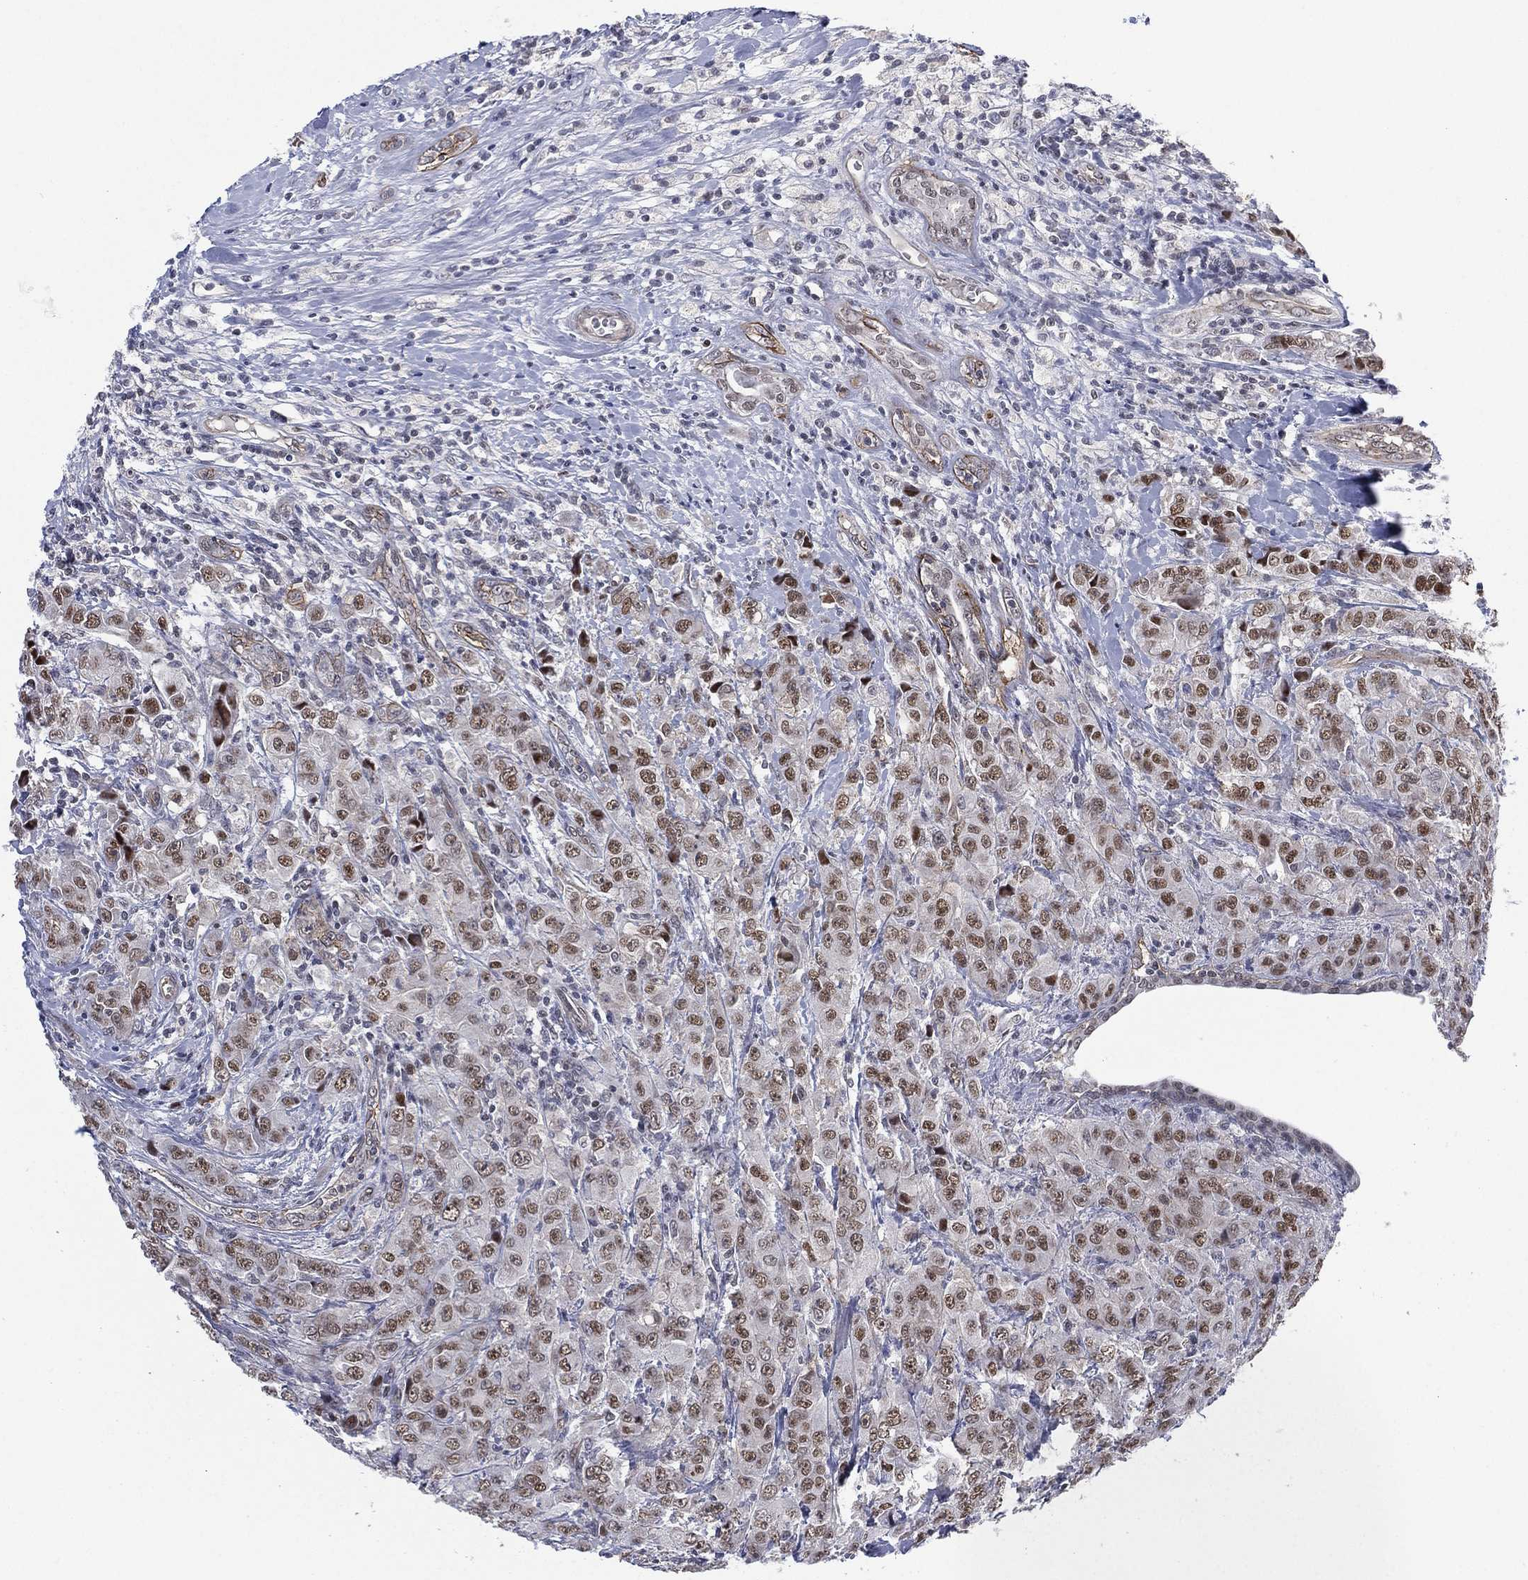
{"staining": {"intensity": "moderate", "quantity": "25%-75%", "location": "nuclear"}, "tissue": "breast cancer", "cell_type": "Tumor cells", "image_type": "cancer", "snomed": [{"axis": "morphology", "description": "Duct carcinoma"}, {"axis": "topography", "description": "Breast"}], "caption": "Immunohistochemical staining of human breast intraductal carcinoma displays medium levels of moderate nuclear staining in approximately 25%-75% of tumor cells.", "gene": "GSE1", "patient": {"sex": "female", "age": 43}}